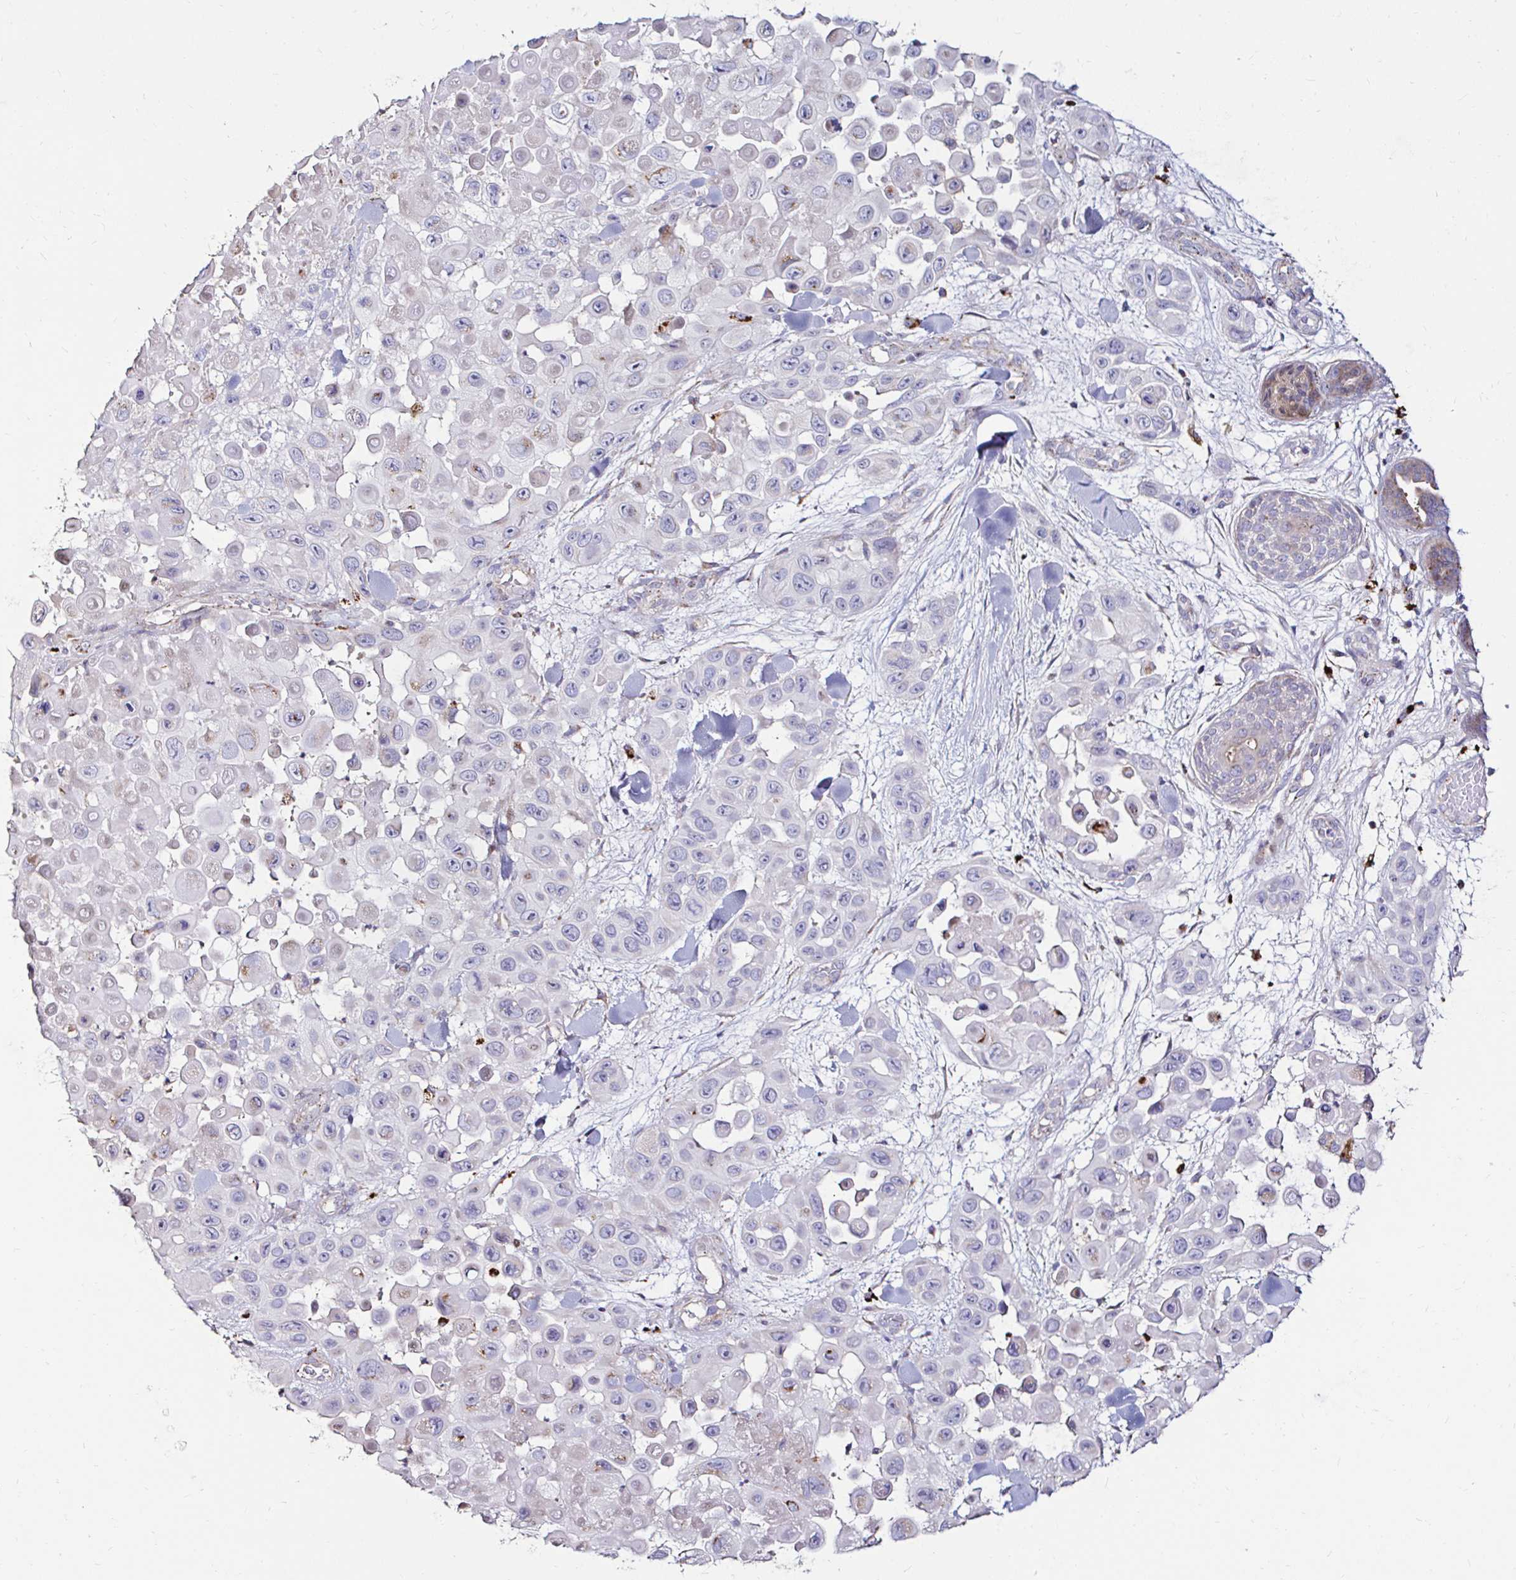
{"staining": {"intensity": "negative", "quantity": "none", "location": "none"}, "tissue": "skin cancer", "cell_type": "Tumor cells", "image_type": "cancer", "snomed": [{"axis": "morphology", "description": "Squamous cell carcinoma, NOS"}, {"axis": "topography", "description": "Skin"}], "caption": "Tumor cells are negative for protein expression in human skin cancer (squamous cell carcinoma). Brightfield microscopy of immunohistochemistry (IHC) stained with DAB (3,3'-diaminobenzidine) (brown) and hematoxylin (blue), captured at high magnification.", "gene": "GALNS", "patient": {"sex": "male", "age": 81}}